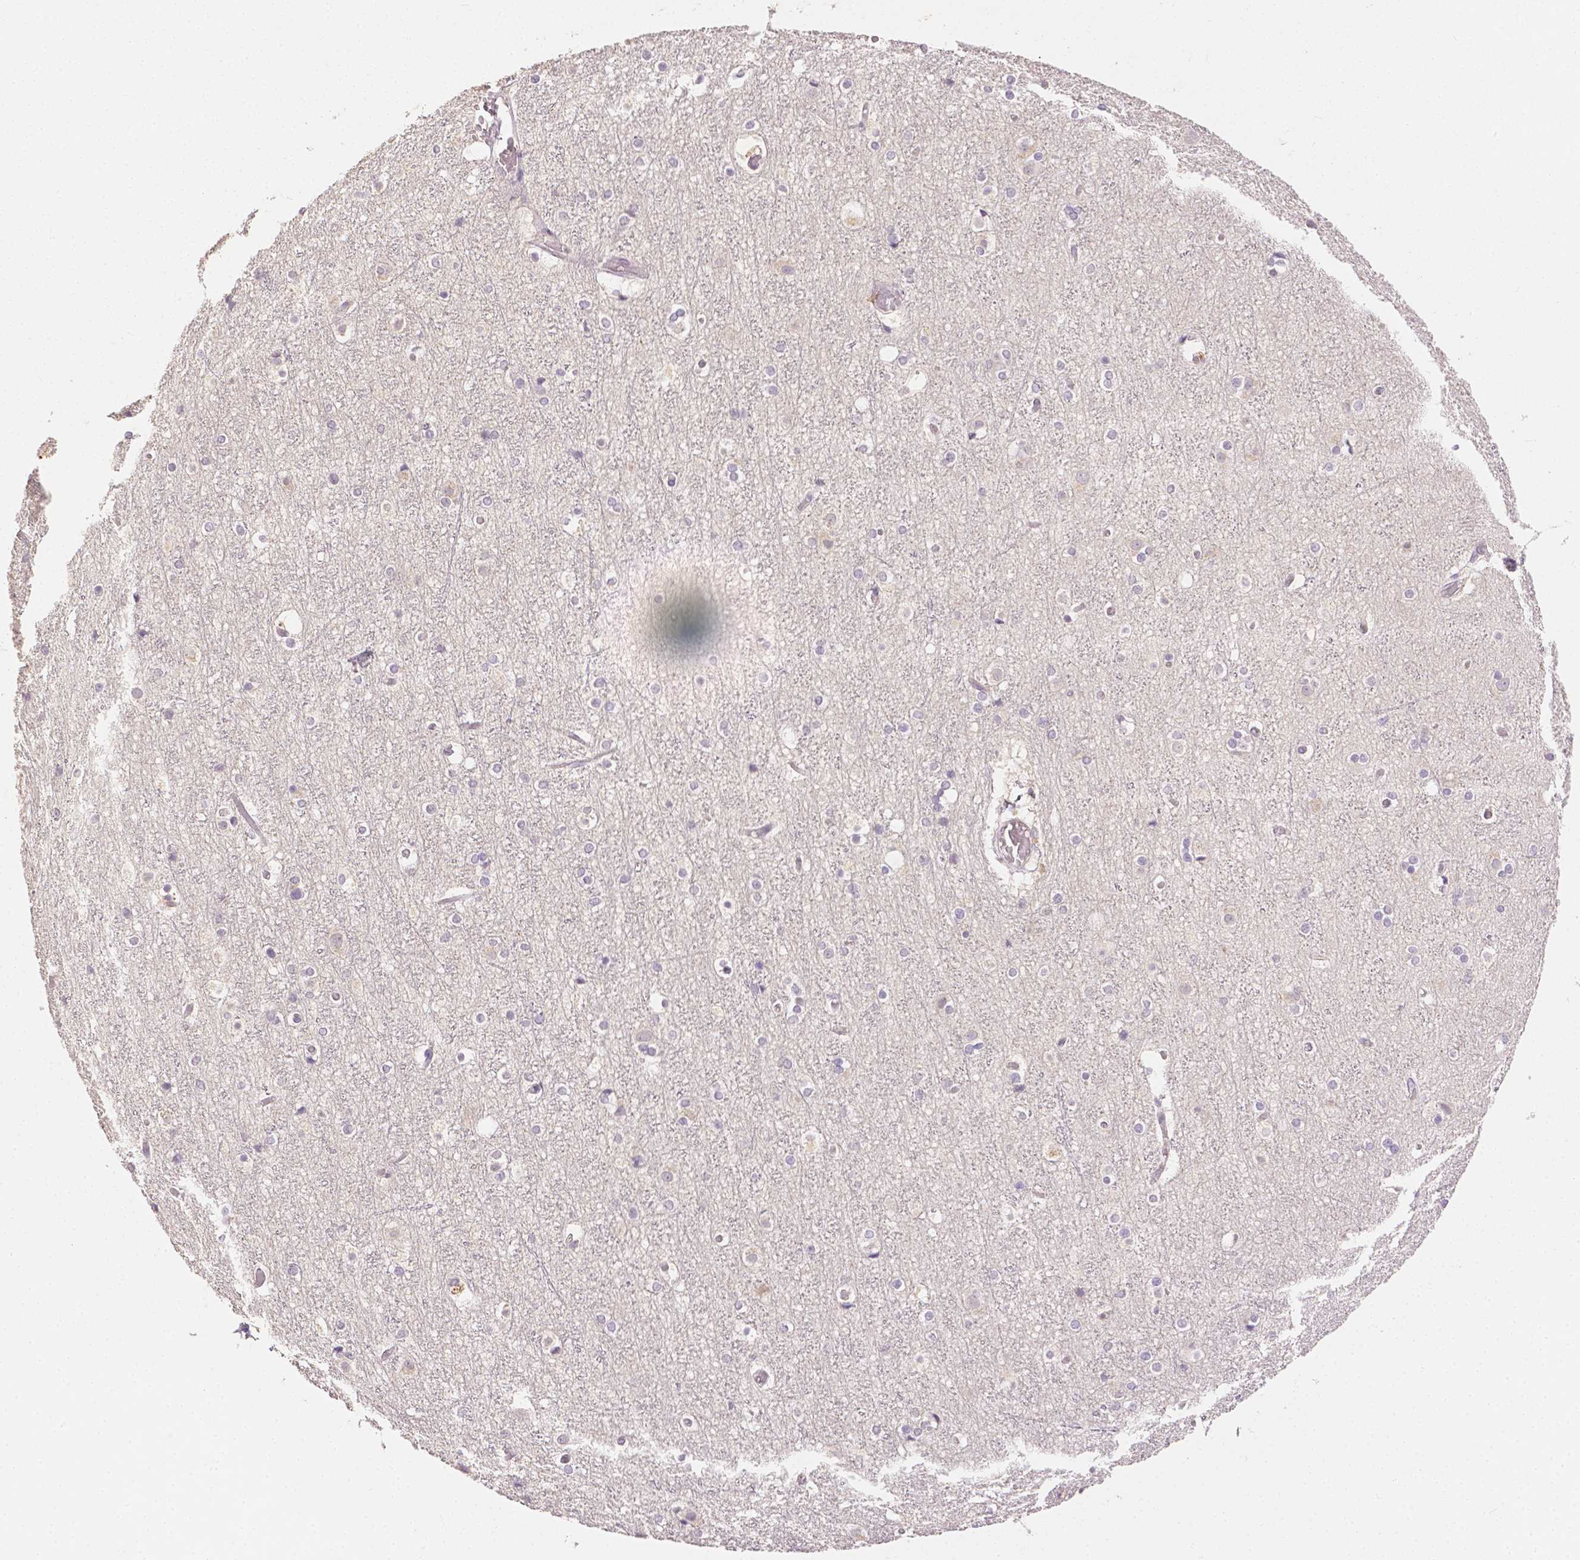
{"staining": {"intensity": "negative", "quantity": "none", "location": "none"}, "tissue": "cerebral cortex", "cell_type": "Endothelial cells", "image_type": "normal", "snomed": [{"axis": "morphology", "description": "Normal tissue, NOS"}, {"axis": "topography", "description": "Cerebral cortex"}], "caption": "Immunohistochemical staining of unremarkable human cerebral cortex demonstrates no significant expression in endothelial cells.", "gene": "TGM1", "patient": {"sex": "female", "age": 52}}